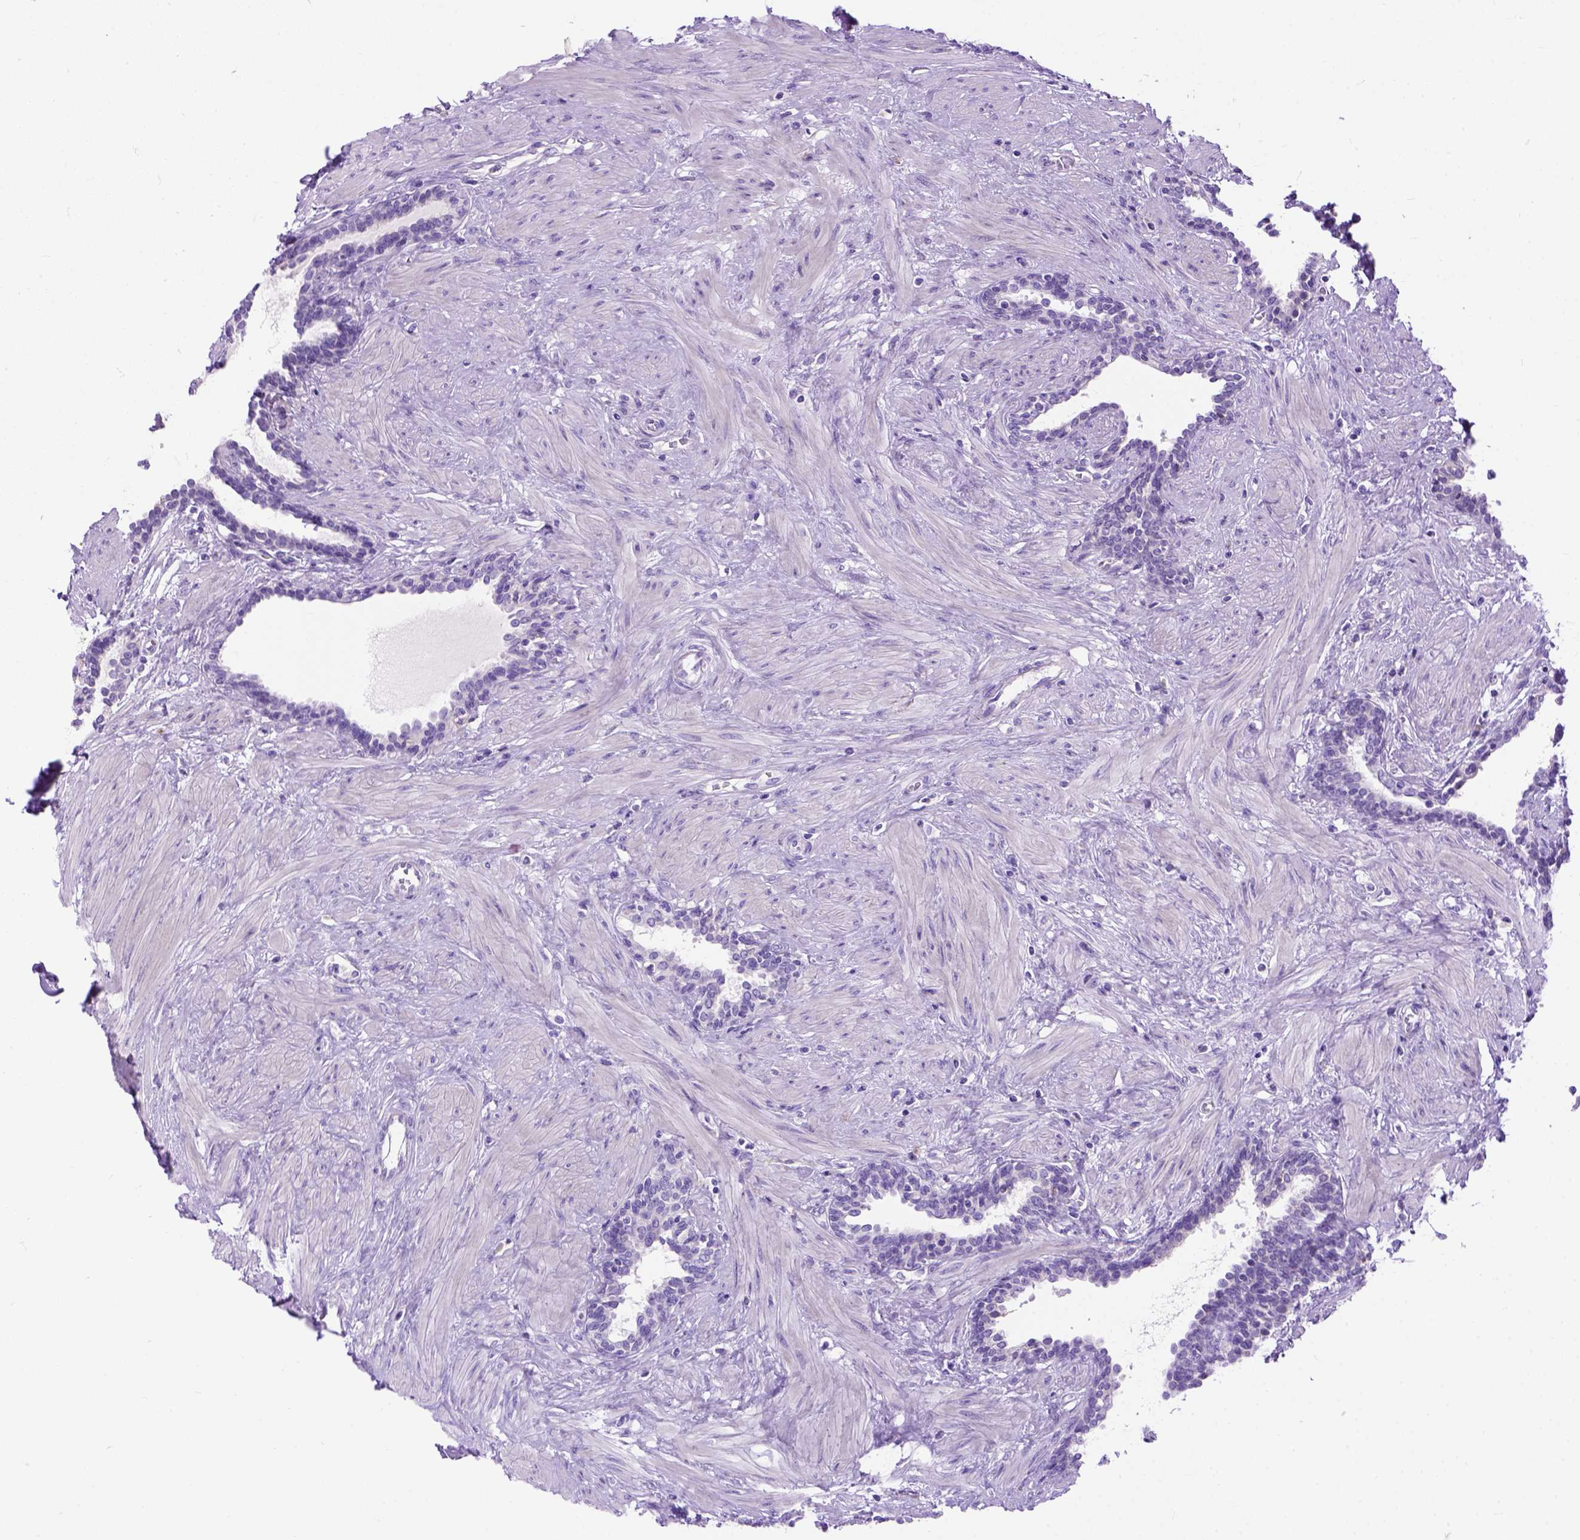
{"staining": {"intensity": "negative", "quantity": "none", "location": "none"}, "tissue": "prostate", "cell_type": "Glandular cells", "image_type": "normal", "snomed": [{"axis": "morphology", "description": "Normal tissue, NOS"}, {"axis": "topography", "description": "Prostate"}], "caption": "Immunohistochemistry (IHC) of benign prostate displays no staining in glandular cells.", "gene": "ODAD3", "patient": {"sex": "male", "age": 55}}